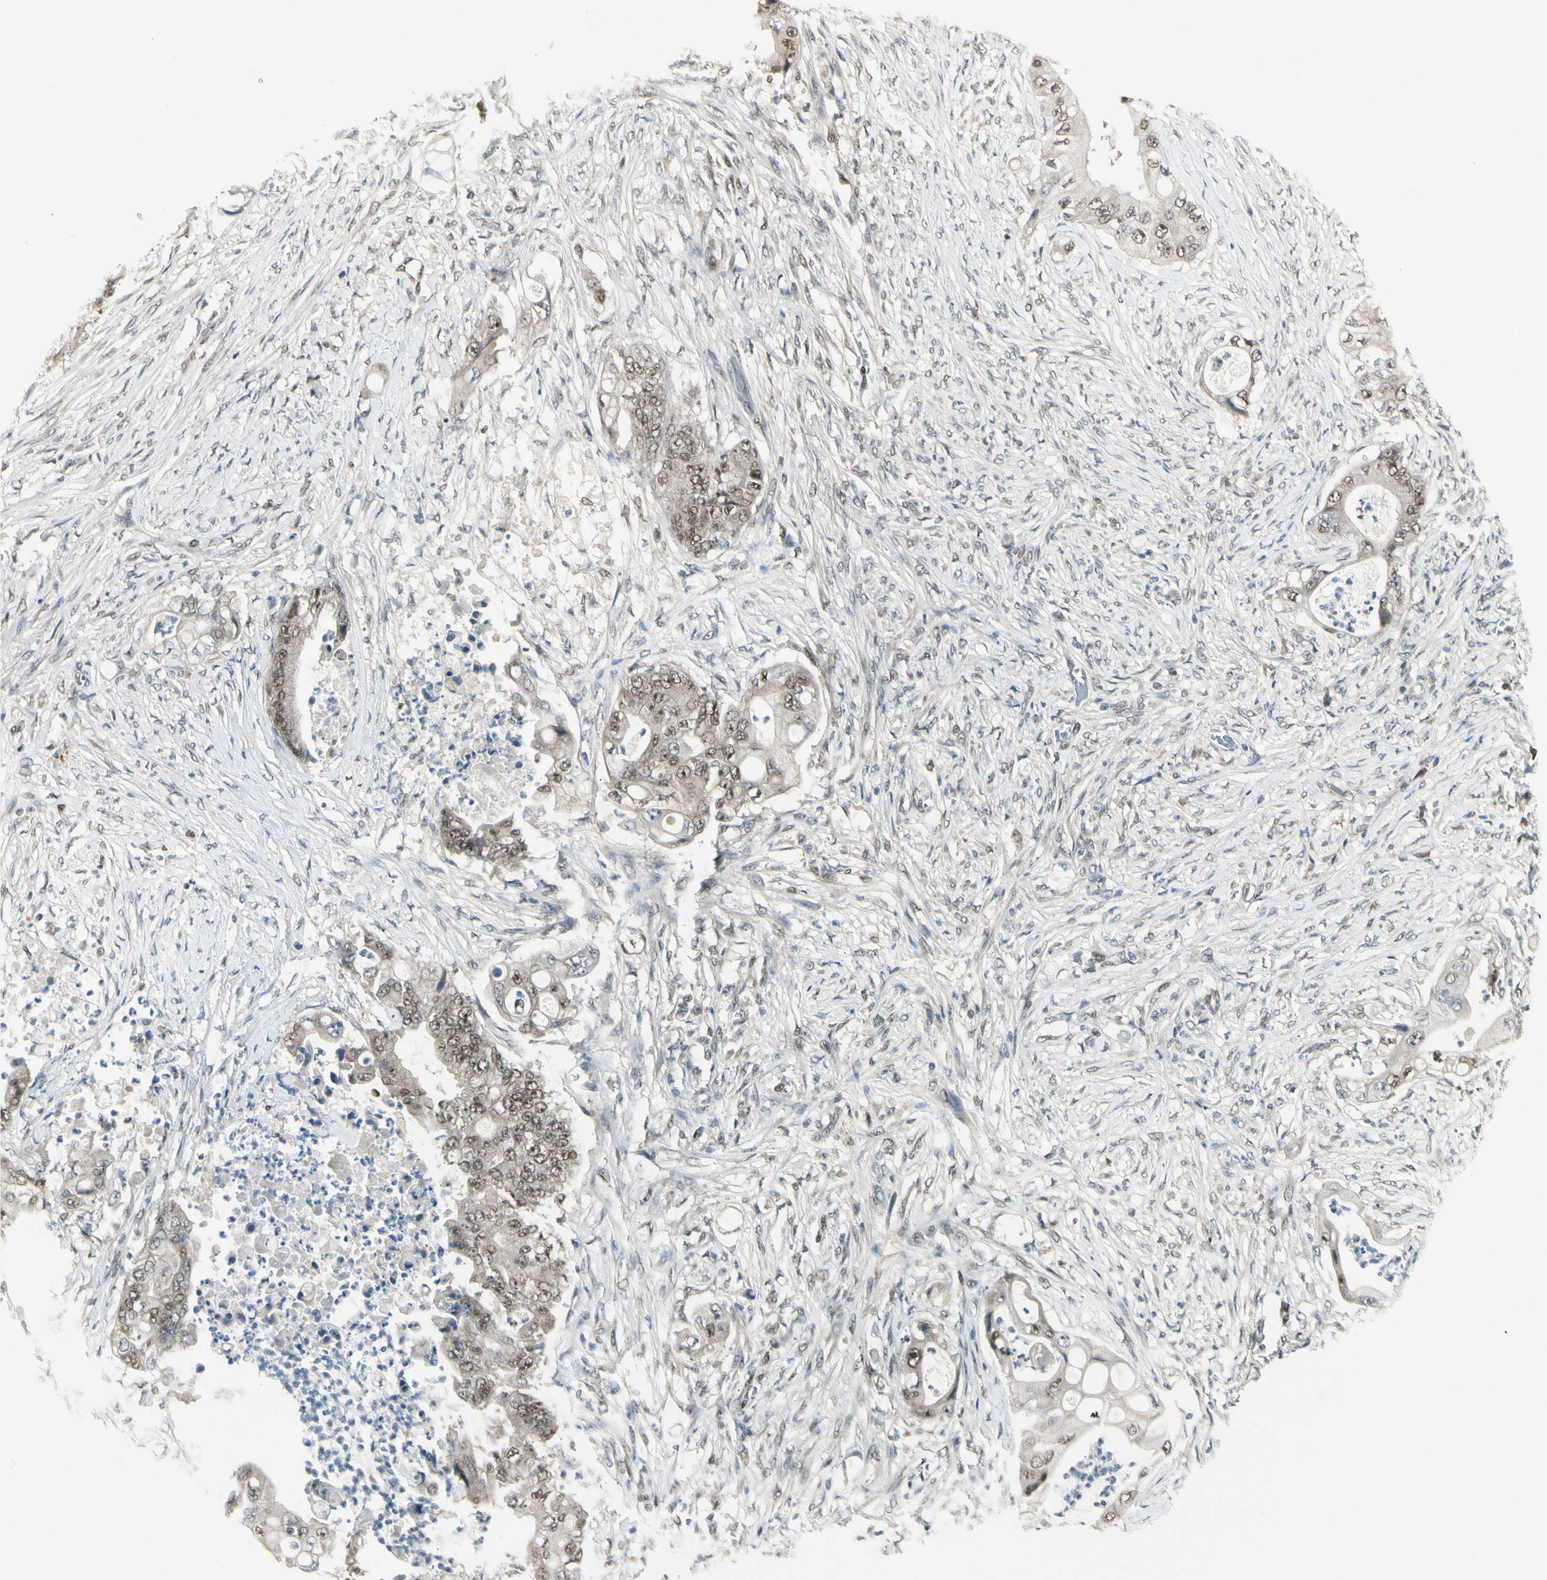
{"staining": {"intensity": "moderate", "quantity": ">75%", "location": "cytoplasmic/membranous,nuclear"}, "tissue": "stomach cancer", "cell_type": "Tumor cells", "image_type": "cancer", "snomed": [{"axis": "morphology", "description": "Adenocarcinoma, NOS"}, {"axis": "topography", "description": "Stomach"}], "caption": "There is medium levels of moderate cytoplasmic/membranous and nuclear expression in tumor cells of stomach cancer (adenocarcinoma), as demonstrated by immunohistochemical staining (brown color).", "gene": "GTF3A", "patient": {"sex": "female", "age": 73}}